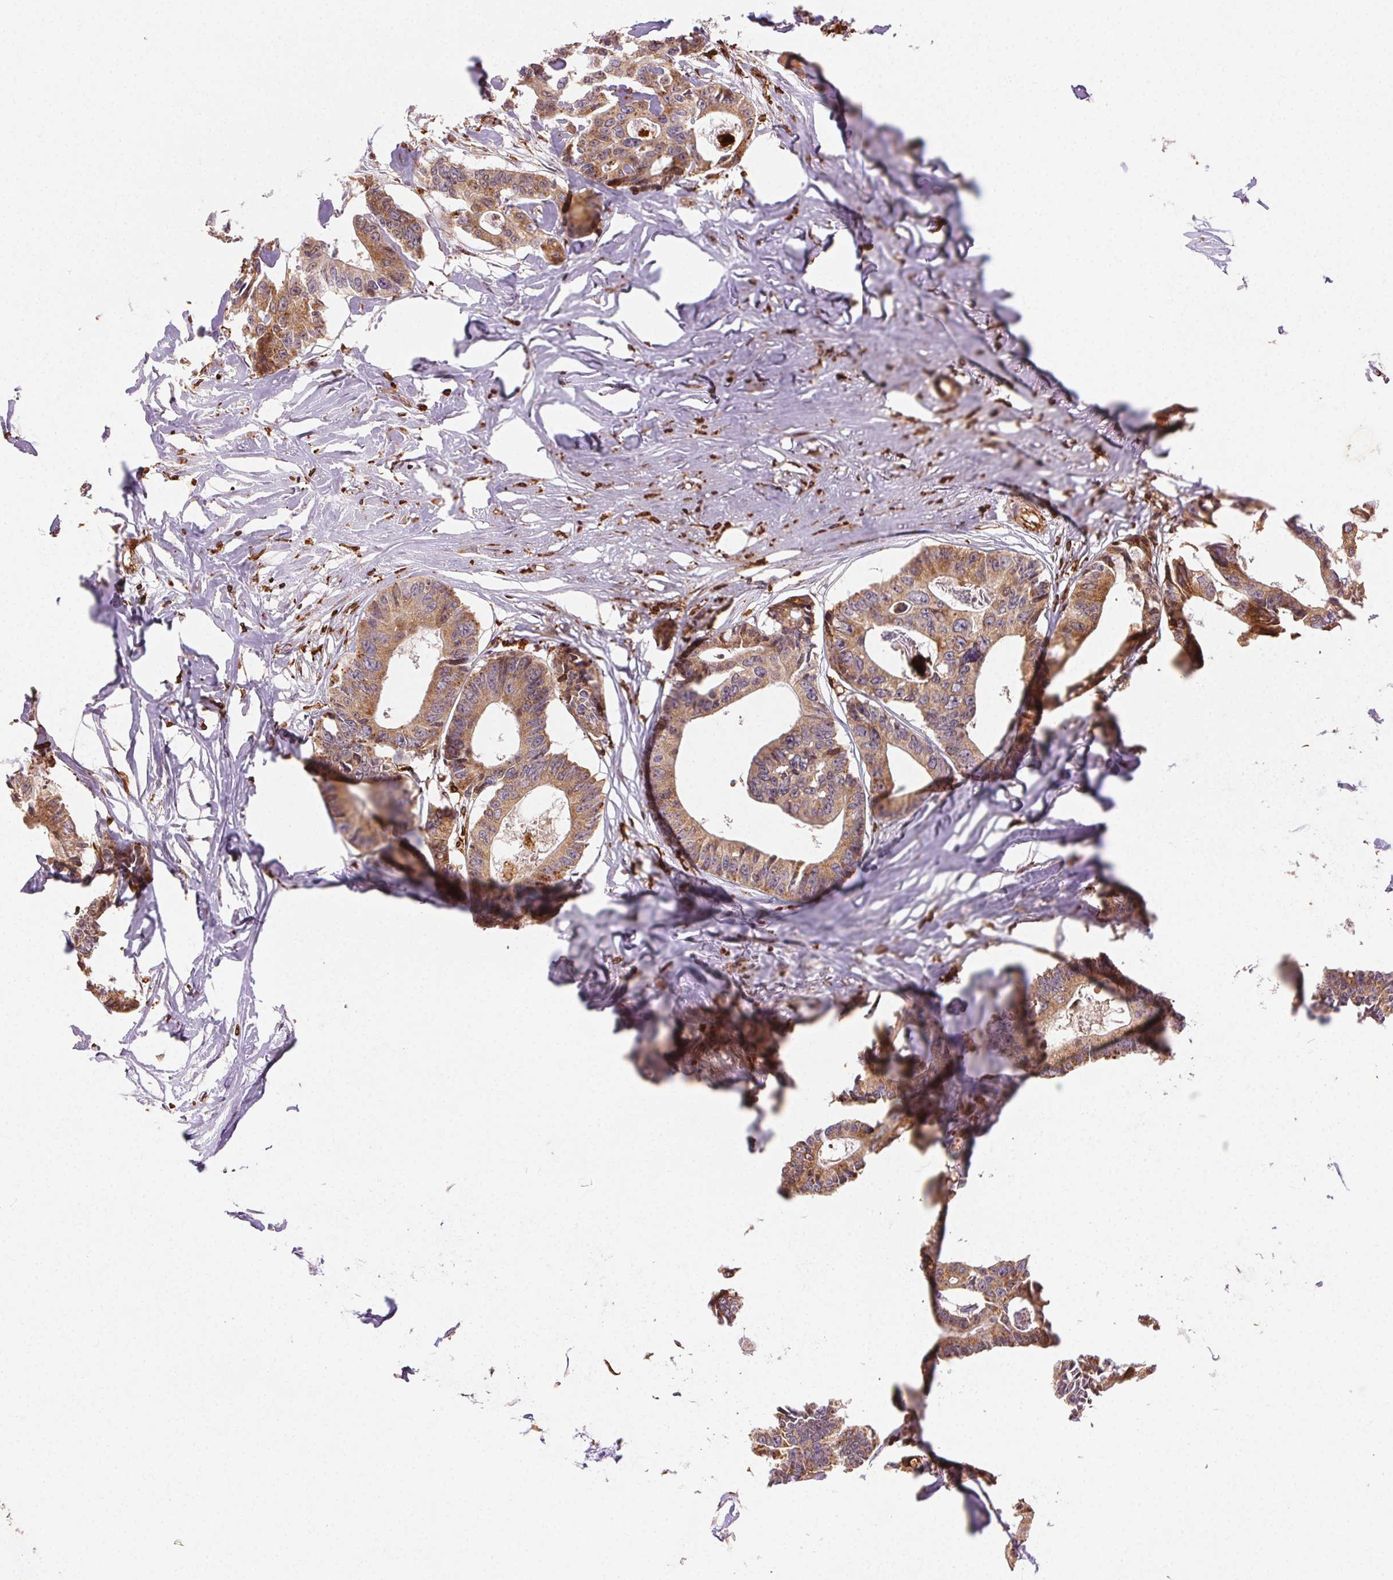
{"staining": {"intensity": "moderate", "quantity": ">75%", "location": "cytoplasmic/membranous"}, "tissue": "colorectal cancer", "cell_type": "Tumor cells", "image_type": "cancer", "snomed": [{"axis": "morphology", "description": "Adenocarcinoma, NOS"}, {"axis": "topography", "description": "Rectum"}], "caption": "Adenocarcinoma (colorectal) stained with a protein marker shows moderate staining in tumor cells.", "gene": "RNASET2", "patient": {"sex": "male", "age": 57}}